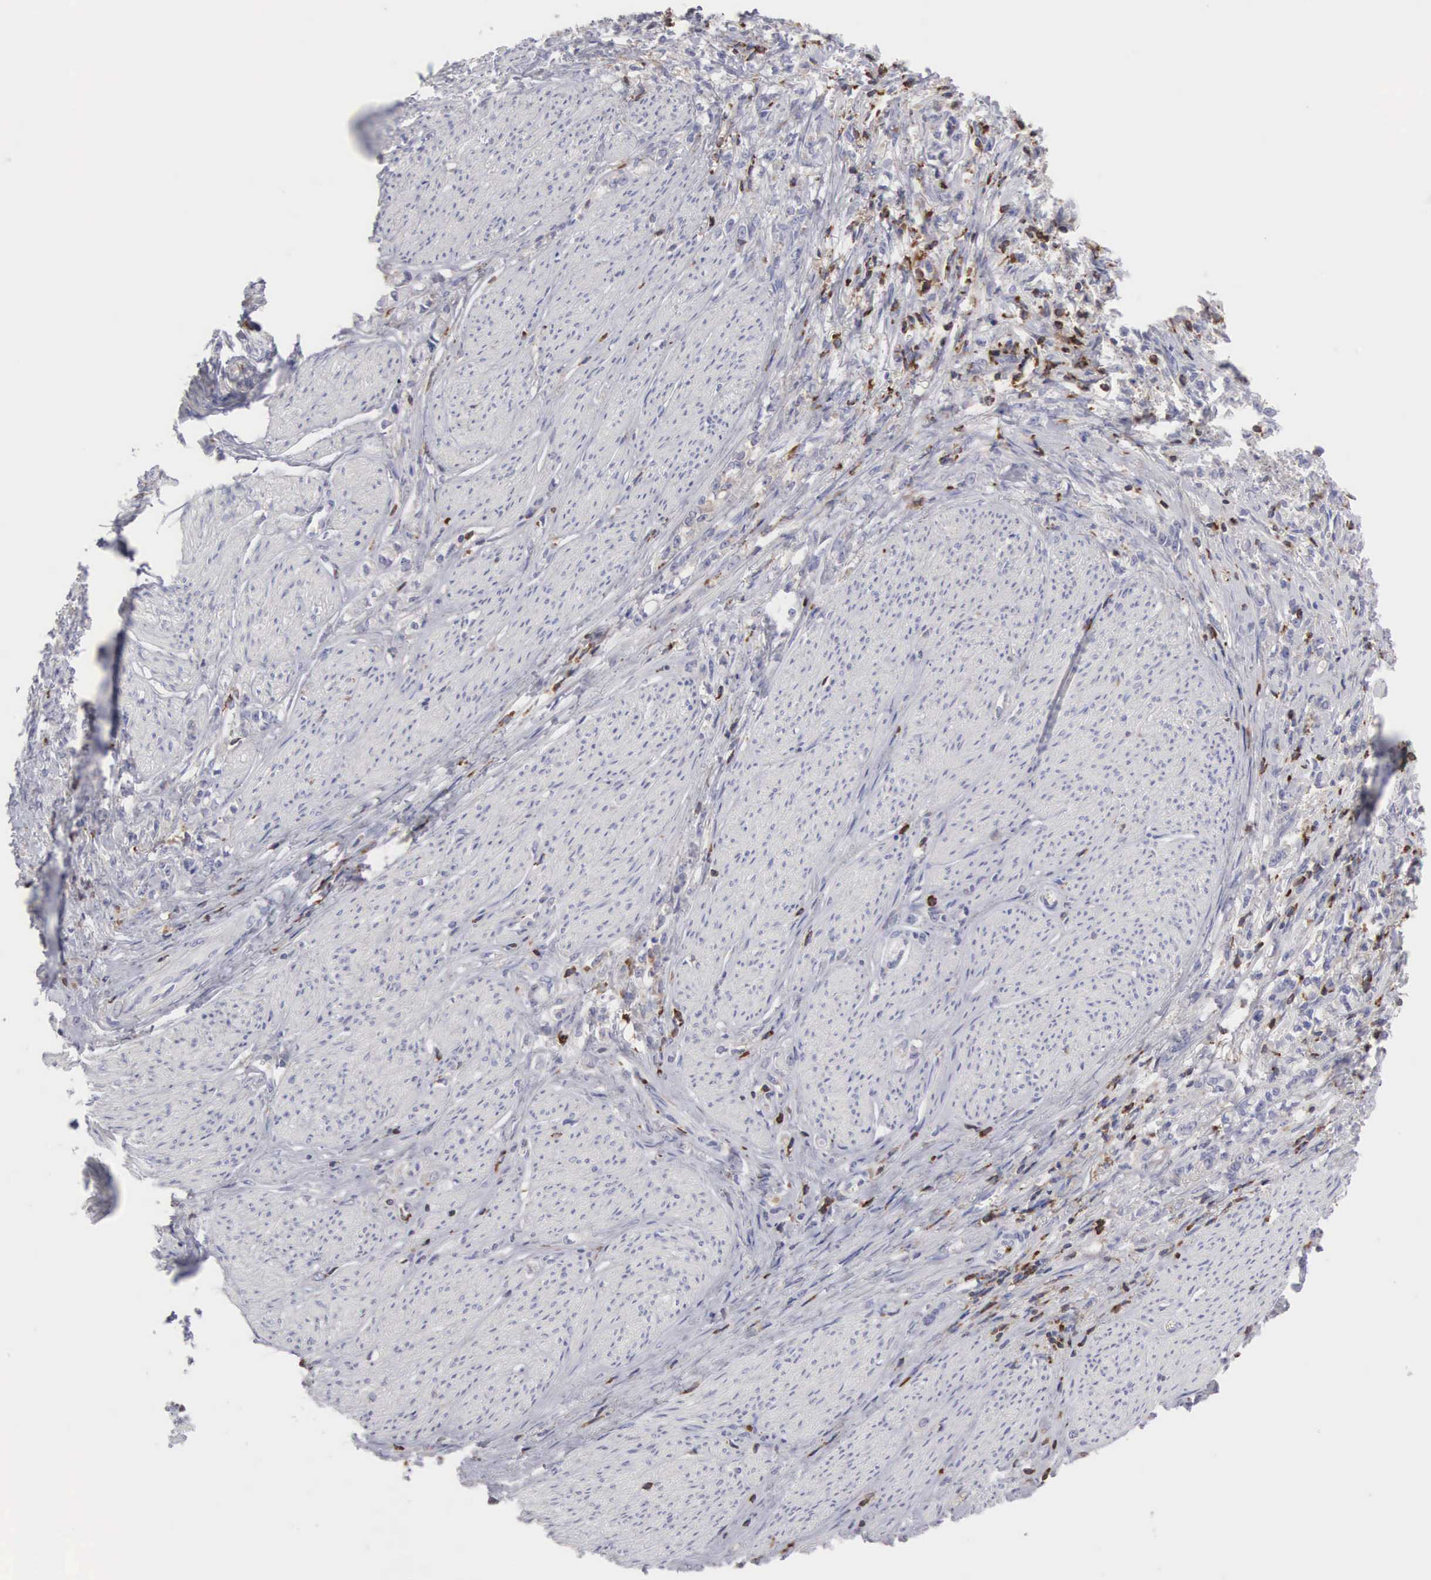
{"staining": {"intensity": "weak", "quantity": "25%-75%", "location": "cytoplasmic/membranous"}, "tissue": "stomach cancer", "cell_type": "Tumor cells", "image_type": "cancer", "snomed": [{"axis": "morphology", "description": "Adenocarcinoma, NOS"}, {"axis": "topography", "description": "Stomach"}], "caption": "Brown immunohistochemical staining in stomach adenocarcinoma exhibits weak cytoplasmic/membranous expression in about 25%-75% of tumor cells.", "gene": "SH3BP1", "patient": {"sex": "male", "age": 72}}